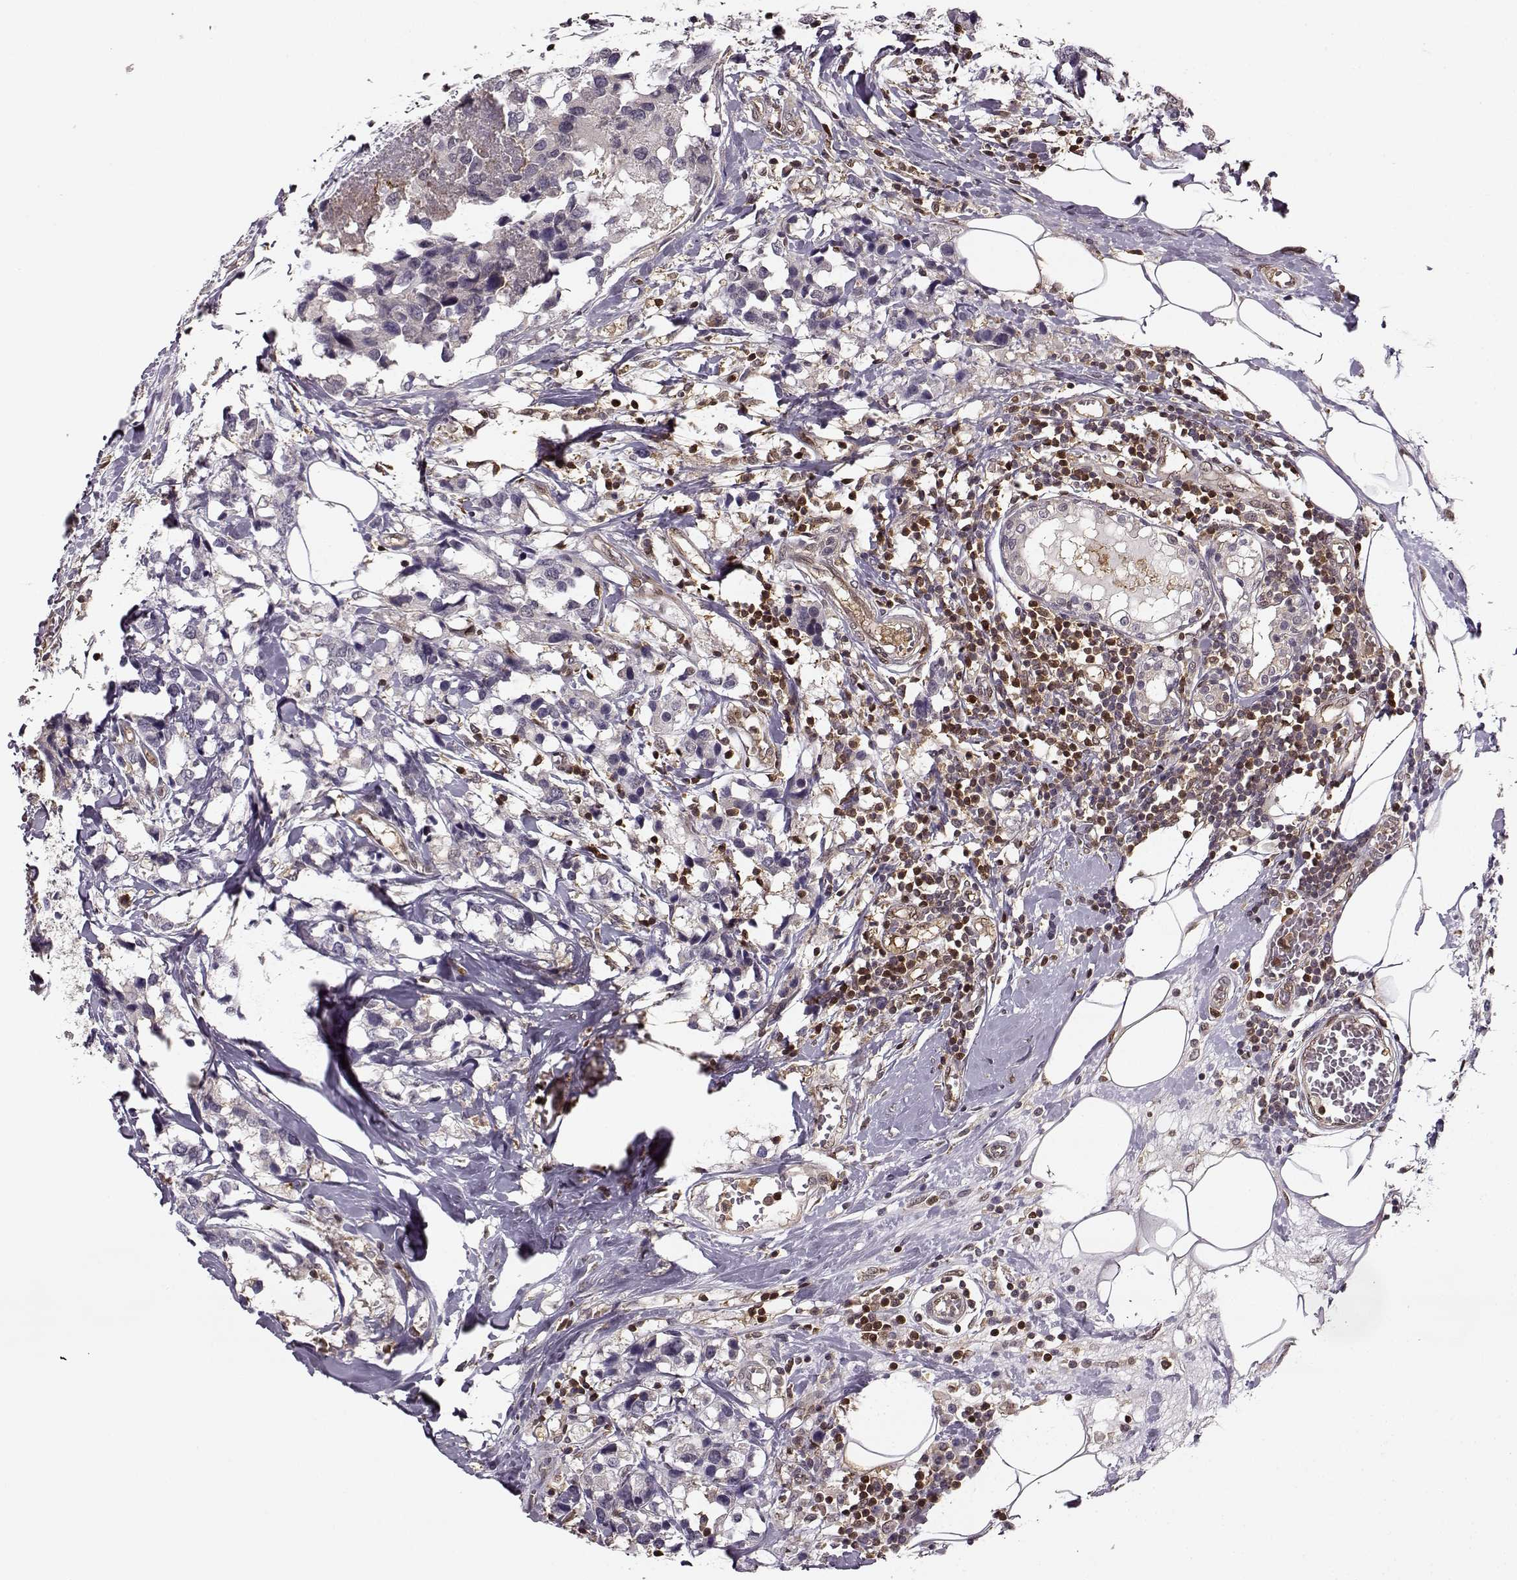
{"staining": {"intensity": "negative", "quantity": "none", "location": "none"}, "tissue": "breast cancer", "cell_type": "Tumor cells", "image_type": "cancer", "snomed": [{"axis": "morphology", "description": "Lobular carcinoma"}, {"axis": "topography", "description": "Breast"}], "caption": "Tumor cells are negative for brown protein staining in breast lobular carcinoma. Nuclei are stained in blue.", "gene": "MFSD1", "patient": {"sex": "female", "age": 59}}